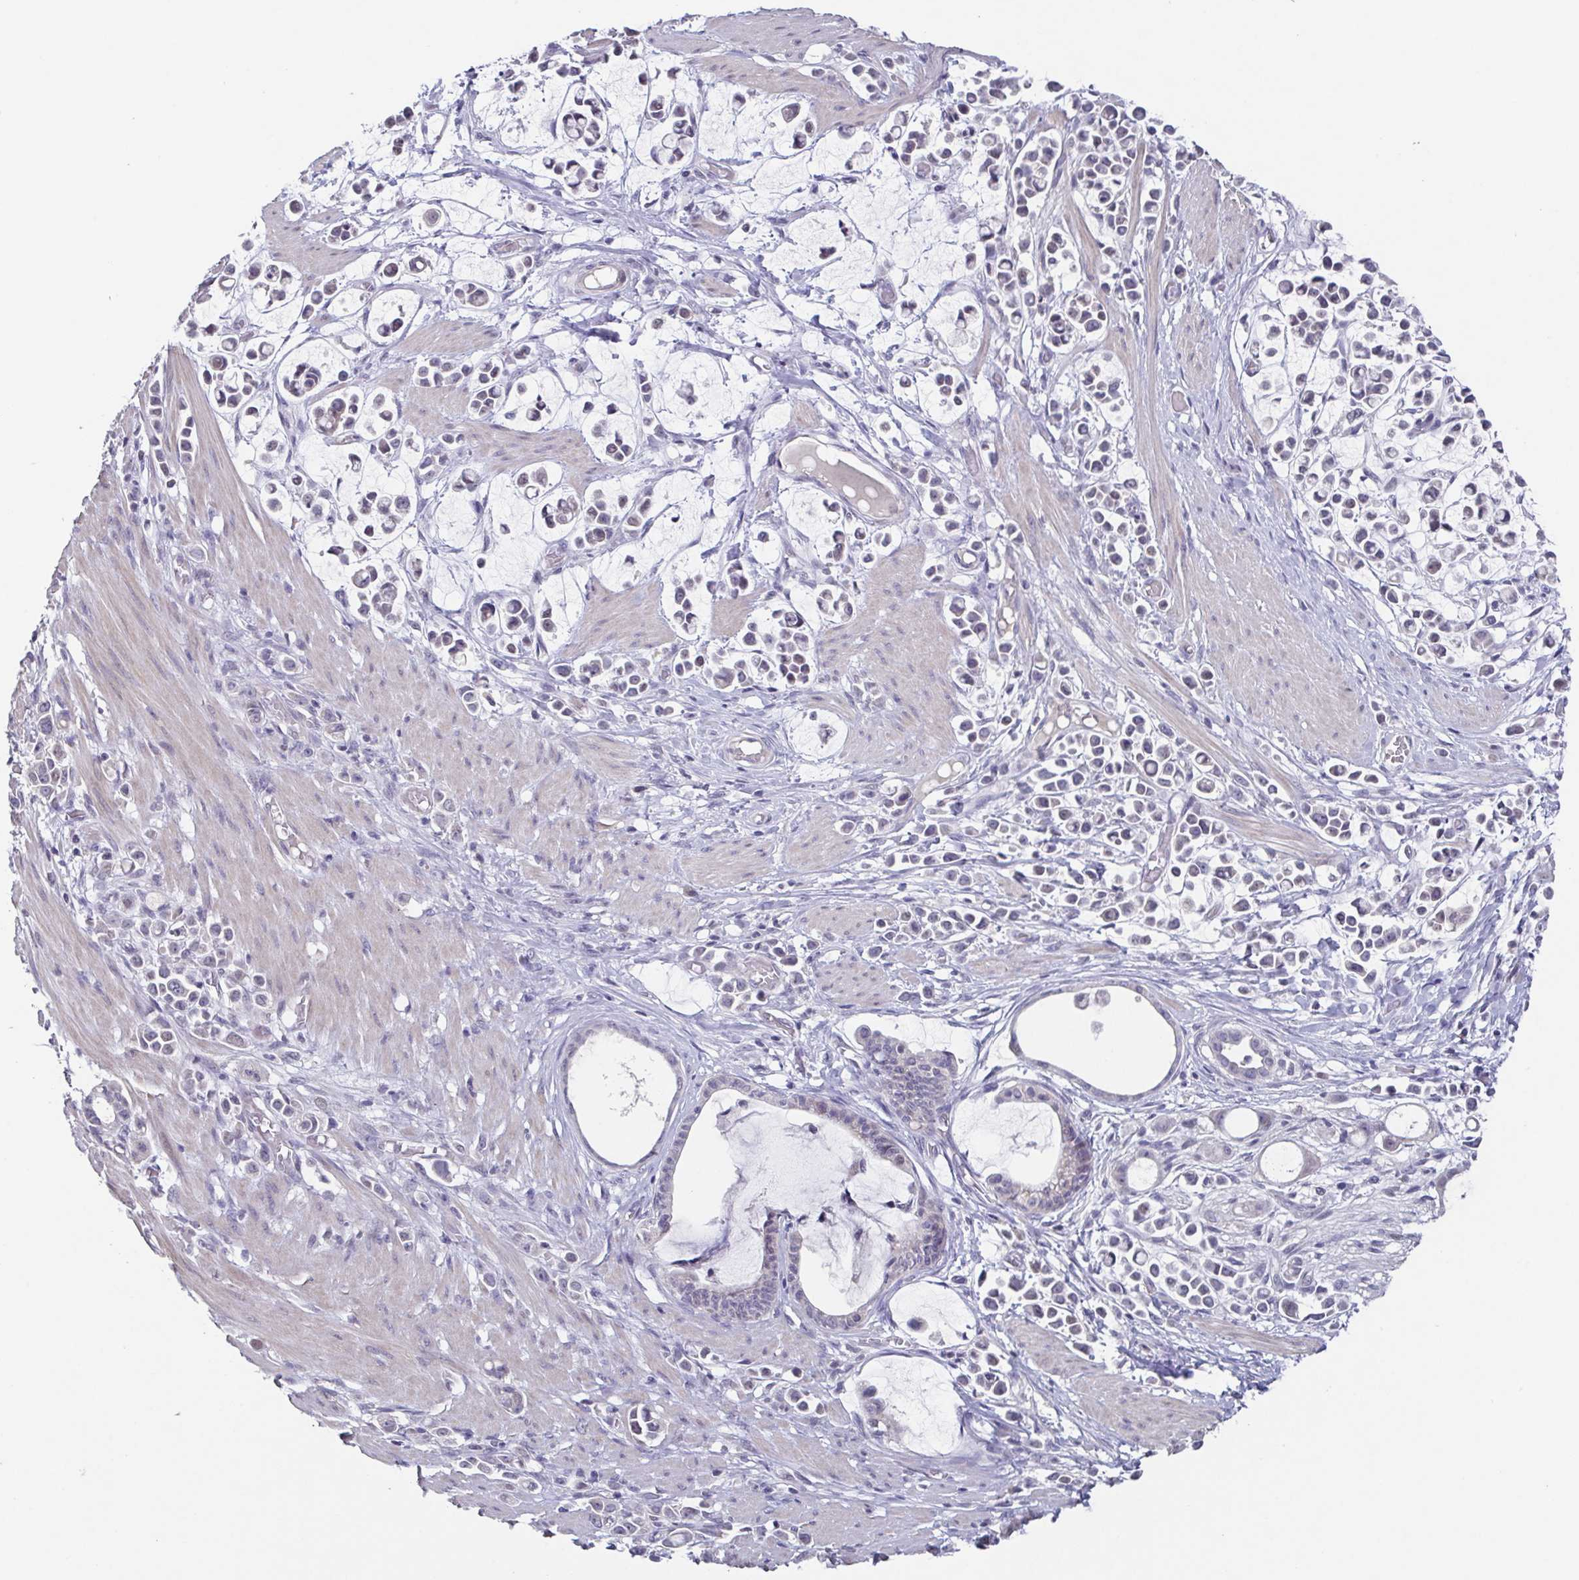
{"staining": {"intensity": "negative", "quantity": "none", "location": "none"}, "tissue": "stomach cancer", "cell_type": "Tumor cells", "image_type": "cancer", "snomed": [{"axis": "morphology", "description": "Adenocarcinoma, NOS"}, {"axis": "topography", "description": "Stomach"}], "caption": "An IHC image of stomach cancer (adenocarcinoma) is shown. There is no staining in tumor cells of stomach cancer (adenocarcinoma).", "gene": "GHRL", "patient": {"sex": "male", "age": 82}}